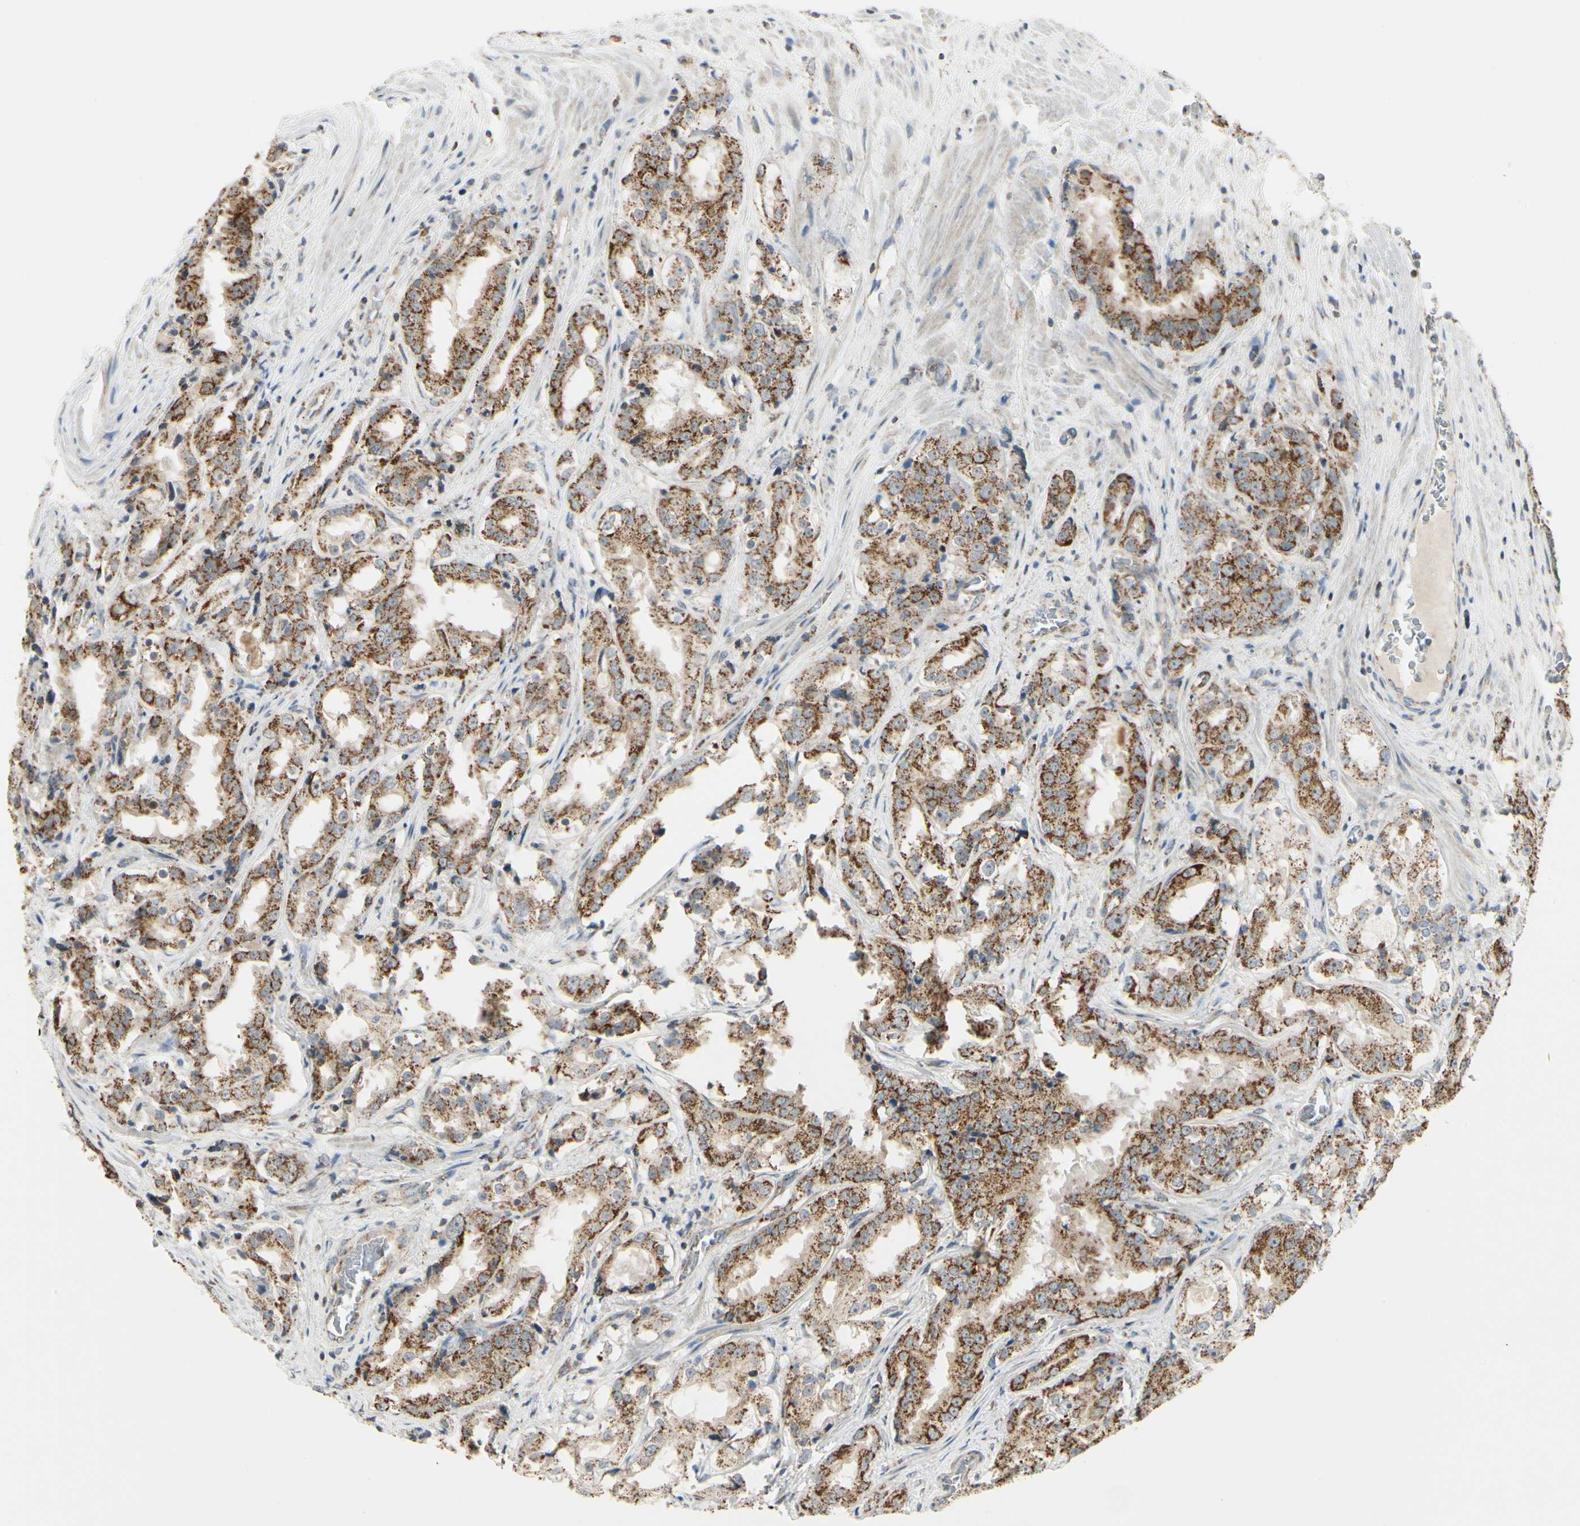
{"staining": {"intensity": "strong", "quantity": ">75%", "location": "cytoplasmic/membranous"}, "tissue": "prostate cancer", "cell_type": "Tumor cells", "image_type": "cancer", "snomed": [{"axis": "morphology", "description": "Adenocarcinoma, High grade"}, {"axis": "topography", "description": "Prostate"}], "caption": "Immunohistochemical staining of prostate cancer (adenocarcinoma (high-grade)) displays strong cytoplasmic/membranous protein expression in about >75% of tumor cells. Nuclei are stained in blue.", "gene": "ANKS6", "patient": {"sex": "male", "age": 73}}